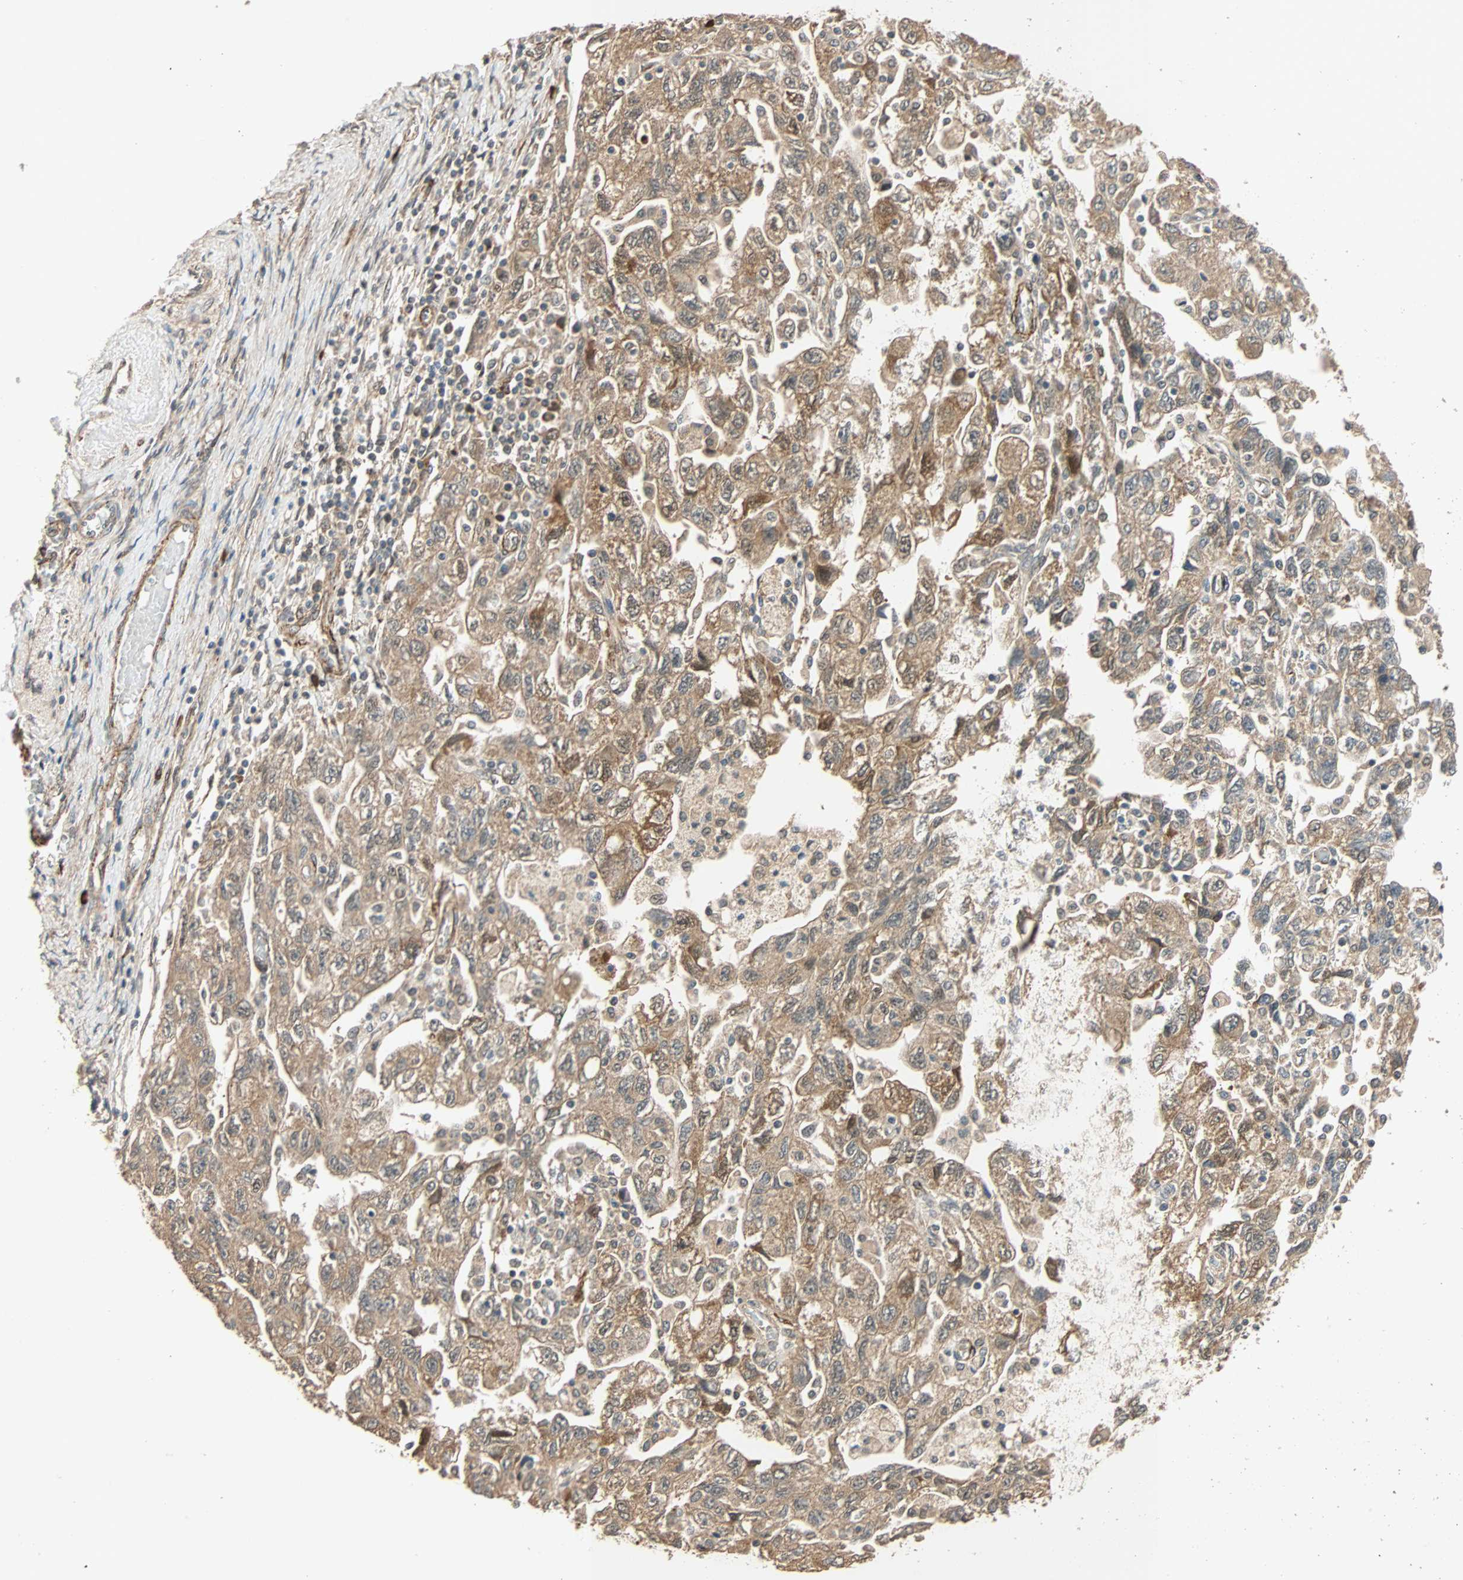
{"staining": {"intensity": "moderate", "quantity": ">75%", "location": "cytoplasmic/membranous"}, "tissue": "ovarian cancer", "cell_type": "Tumor cells", "image_type": "cancer", "snomed": [{"axis": "morphology", "description": "Carcinoma, NOS"}, {"axis": "morphology", "description": "Cystadenocarcinoma, serous, NOS"}, {"axis": "topography", "description": "Ovary"}], "caption": "IHC of human carcinoma (ovarian) shows medium levels of moderate cytoplasmic/membranous staining in approximately >75% of tumor cells.", "gene": "QSER1", "patient": {"sex": "female", "age": 69}}